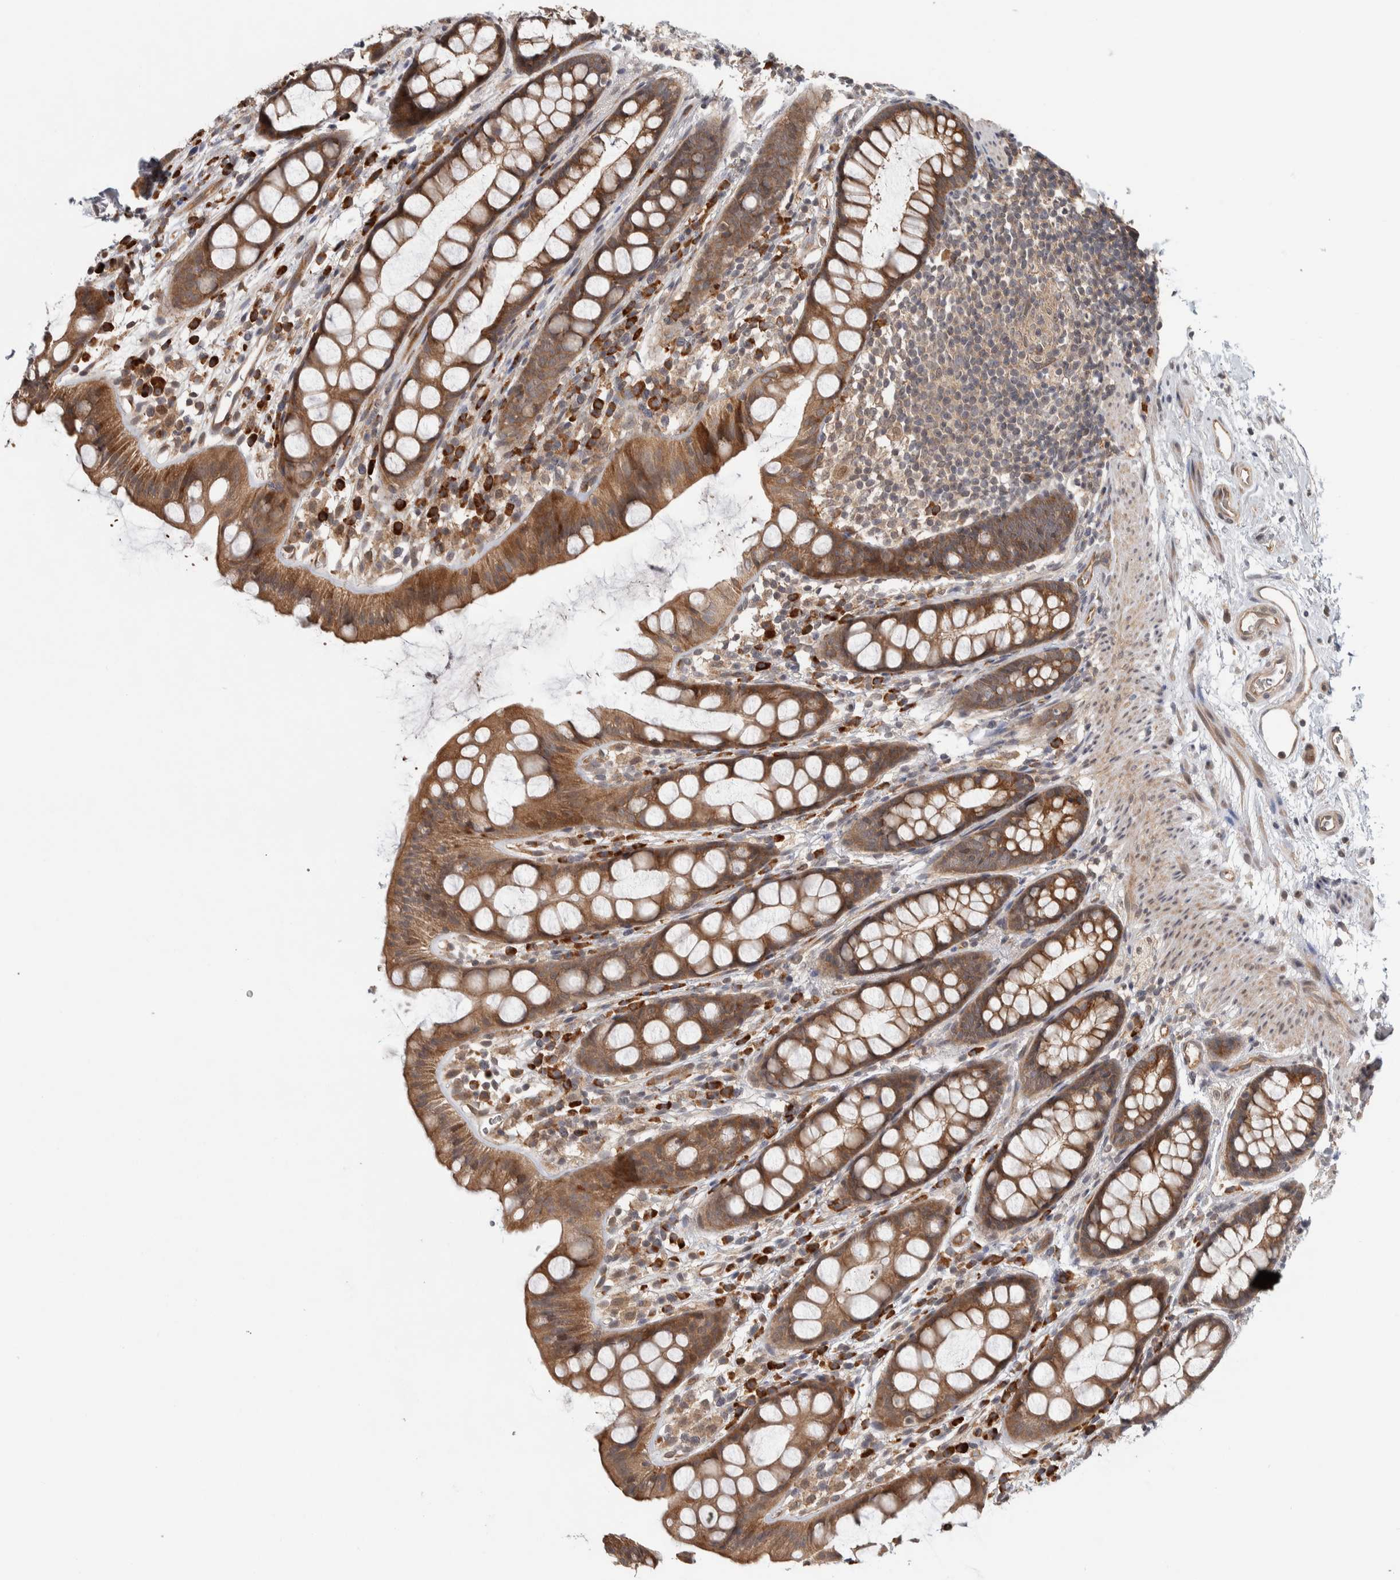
{"staining": {"intensity": "moderate", "quantity": ">75%", "location": "cytoplasmic/membranous"}, "tissue": "rectum", "cell_type": "Glandular cells", "image_type": "normal", "snomed": [{"axis": "morphology", "description": "Normal tissue, NOS"}, {"axis": "topography", "description": "Rectum"}], "caption": "High-power microscopy captured an immunohistochemistry (IHC) photomicrograph of unremarkable rectum, revealing moderate cytoplasmic/membranous positivity in about >75% of glandular cells. Nuclei are stained in blue.", "gene": "TBC1D31", "patient": {"sex": "female", "age": 65}}